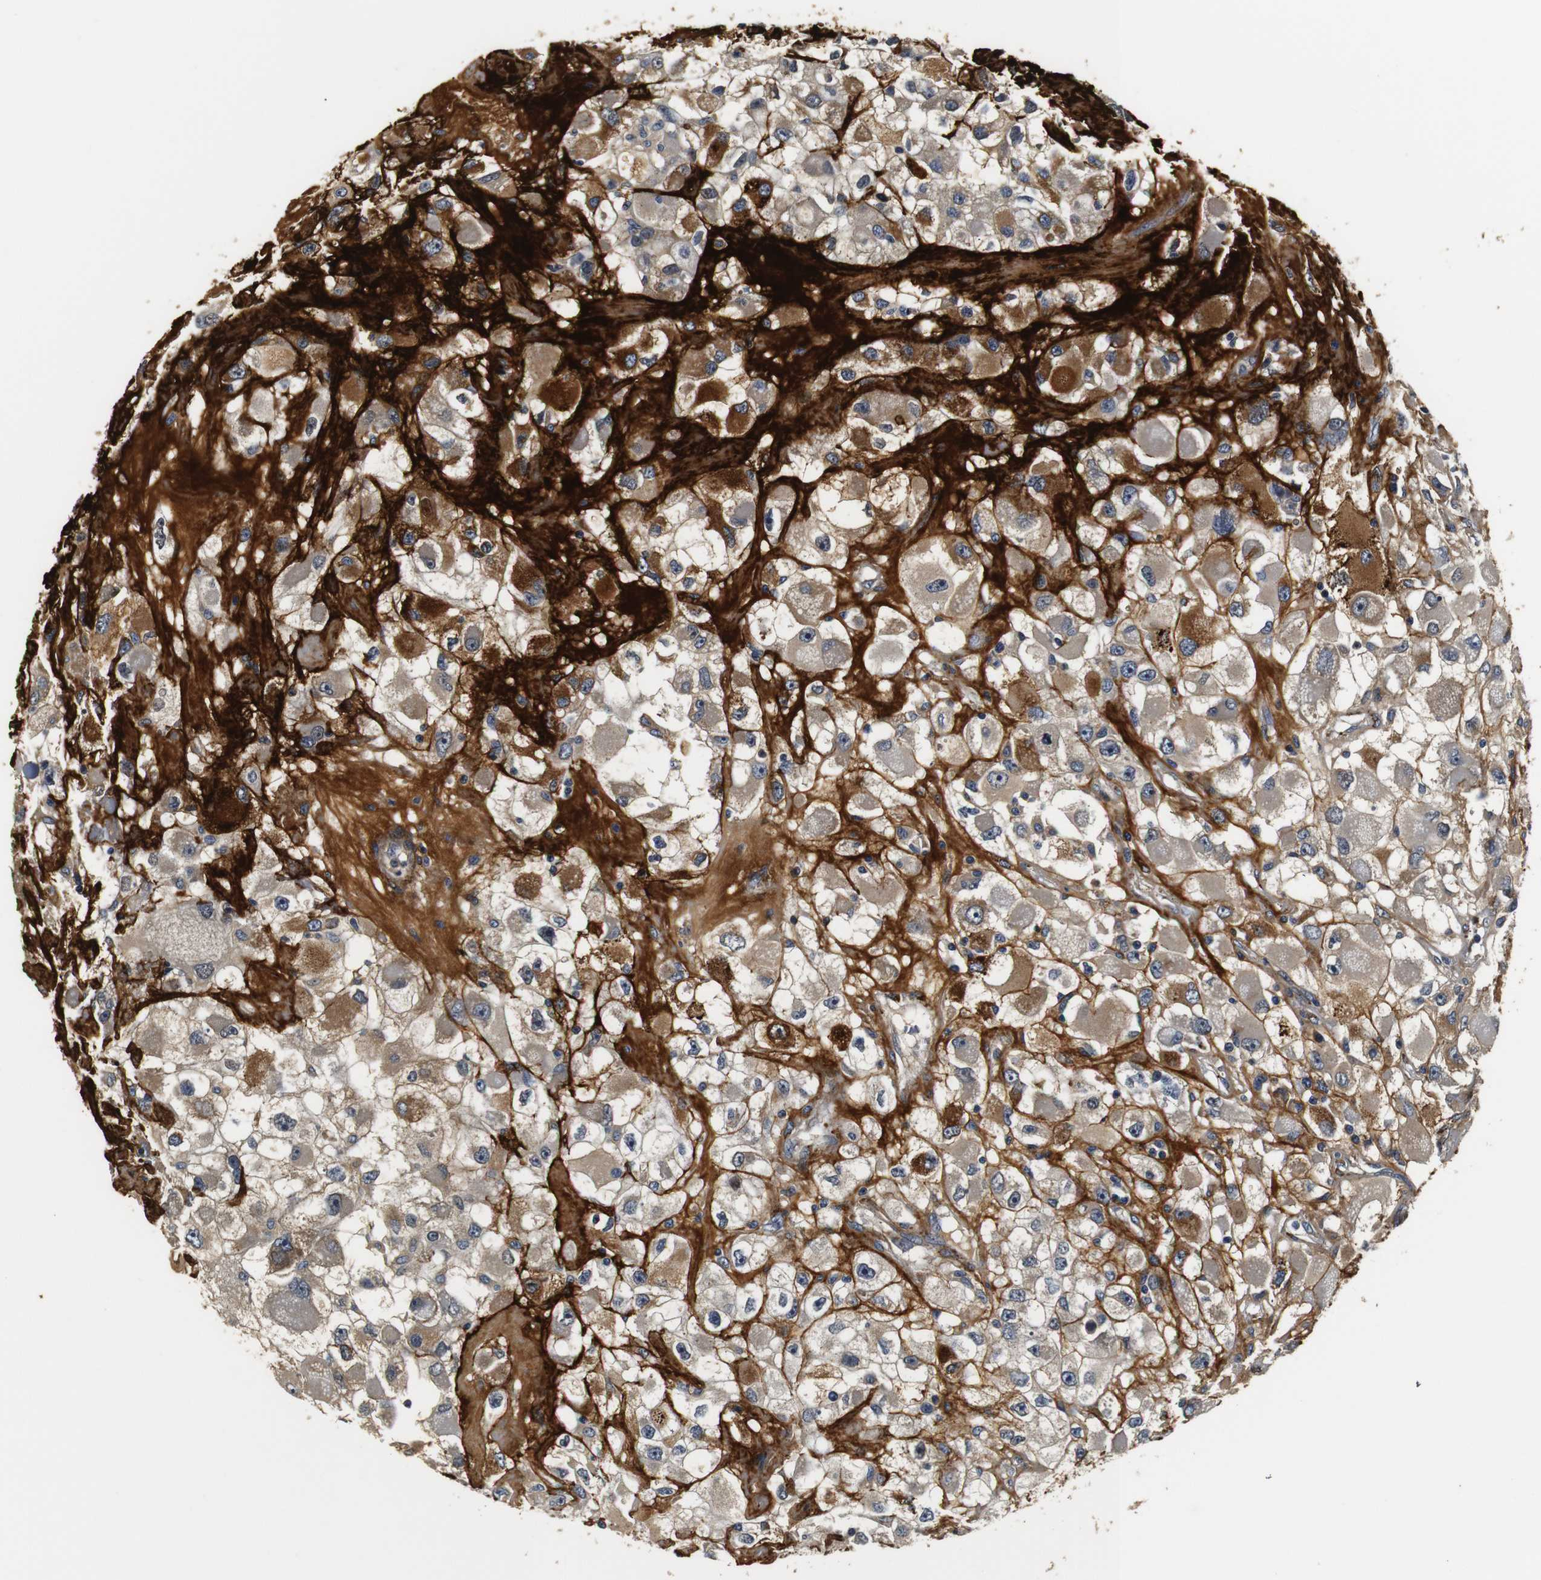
{"staining": {"intensity": "weak", "quantity": "25%-75%", "location": "cytoplasmic/membranous"}, "tissue": "renal cancer", "cell_type": "Tumor cells", "image_type": "cancer", "snomed": [{"axis": "morphology", "description": "Adenocarcinoma, NOS"}, {"axis": "topography", "description": "Kidney"}], "caption": "Renal cancer stained for a protein (brown) reveals weak cytoplasmic/membranous positive expression in about 25%-75% of tumor cells.", "gene": "COL1A1", "patient": {"sex": "female", "age": 52}}